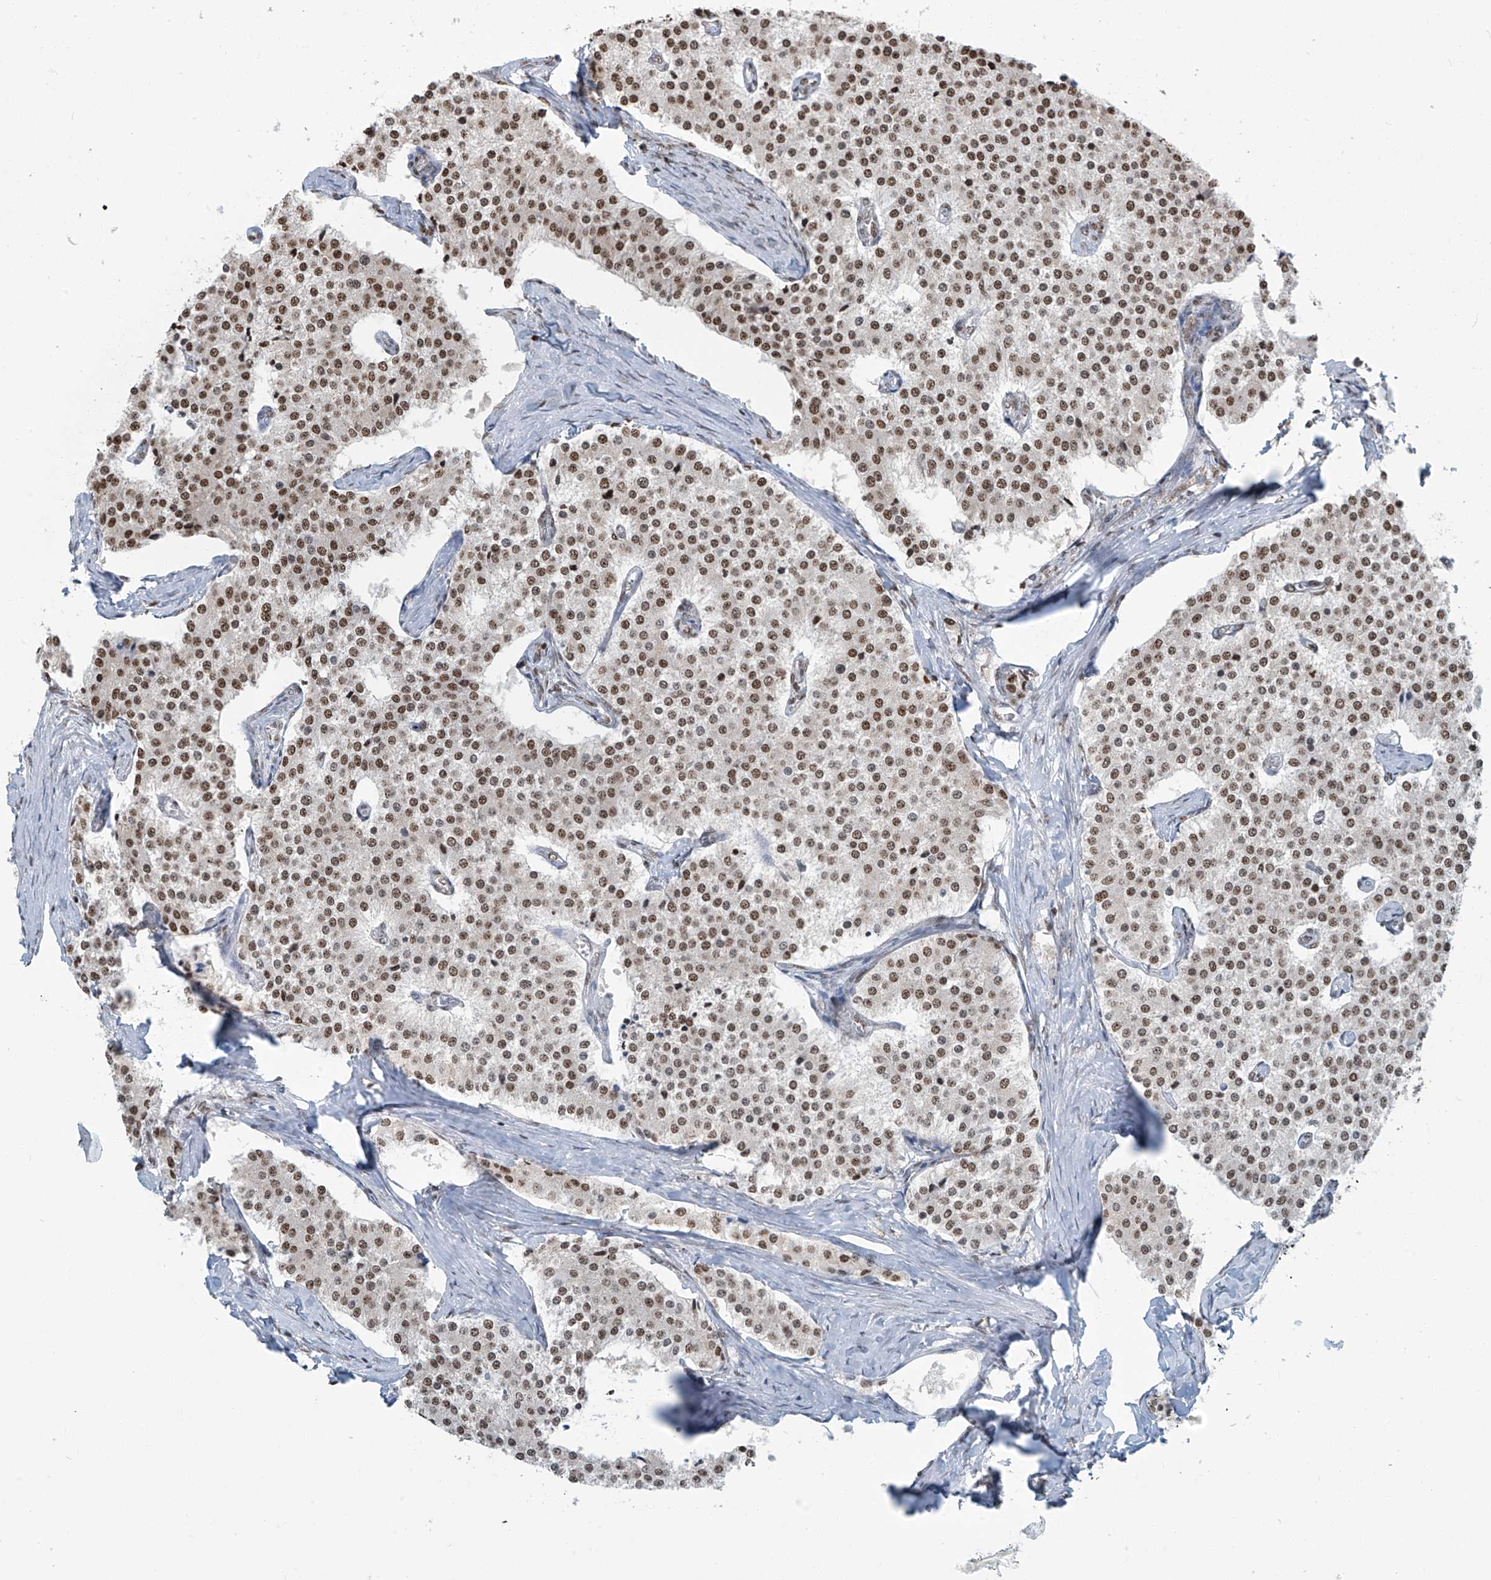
{"staining": {"intensity": "moderate", "quantity": ">75%", "location": "nuclear"}, "tissue": "carcinoid", "cell_type": "Tumor cells", "image_type": "cancer", "snomed": [{"axis": "morphology", "description": "Carcinoid, malignant, NOS"}, {"axis": "topography", "description": "Colon"}], "caption": "Immunohistochemical staining of human carcinoid exhibits moderate nuclear protein positivity in approximately >75% of tumor cells. The protein is shown in brown color, while the nuclei are stained blue.", "gene": "SARNP", "patient": {"sex": "female", "age": 52}}